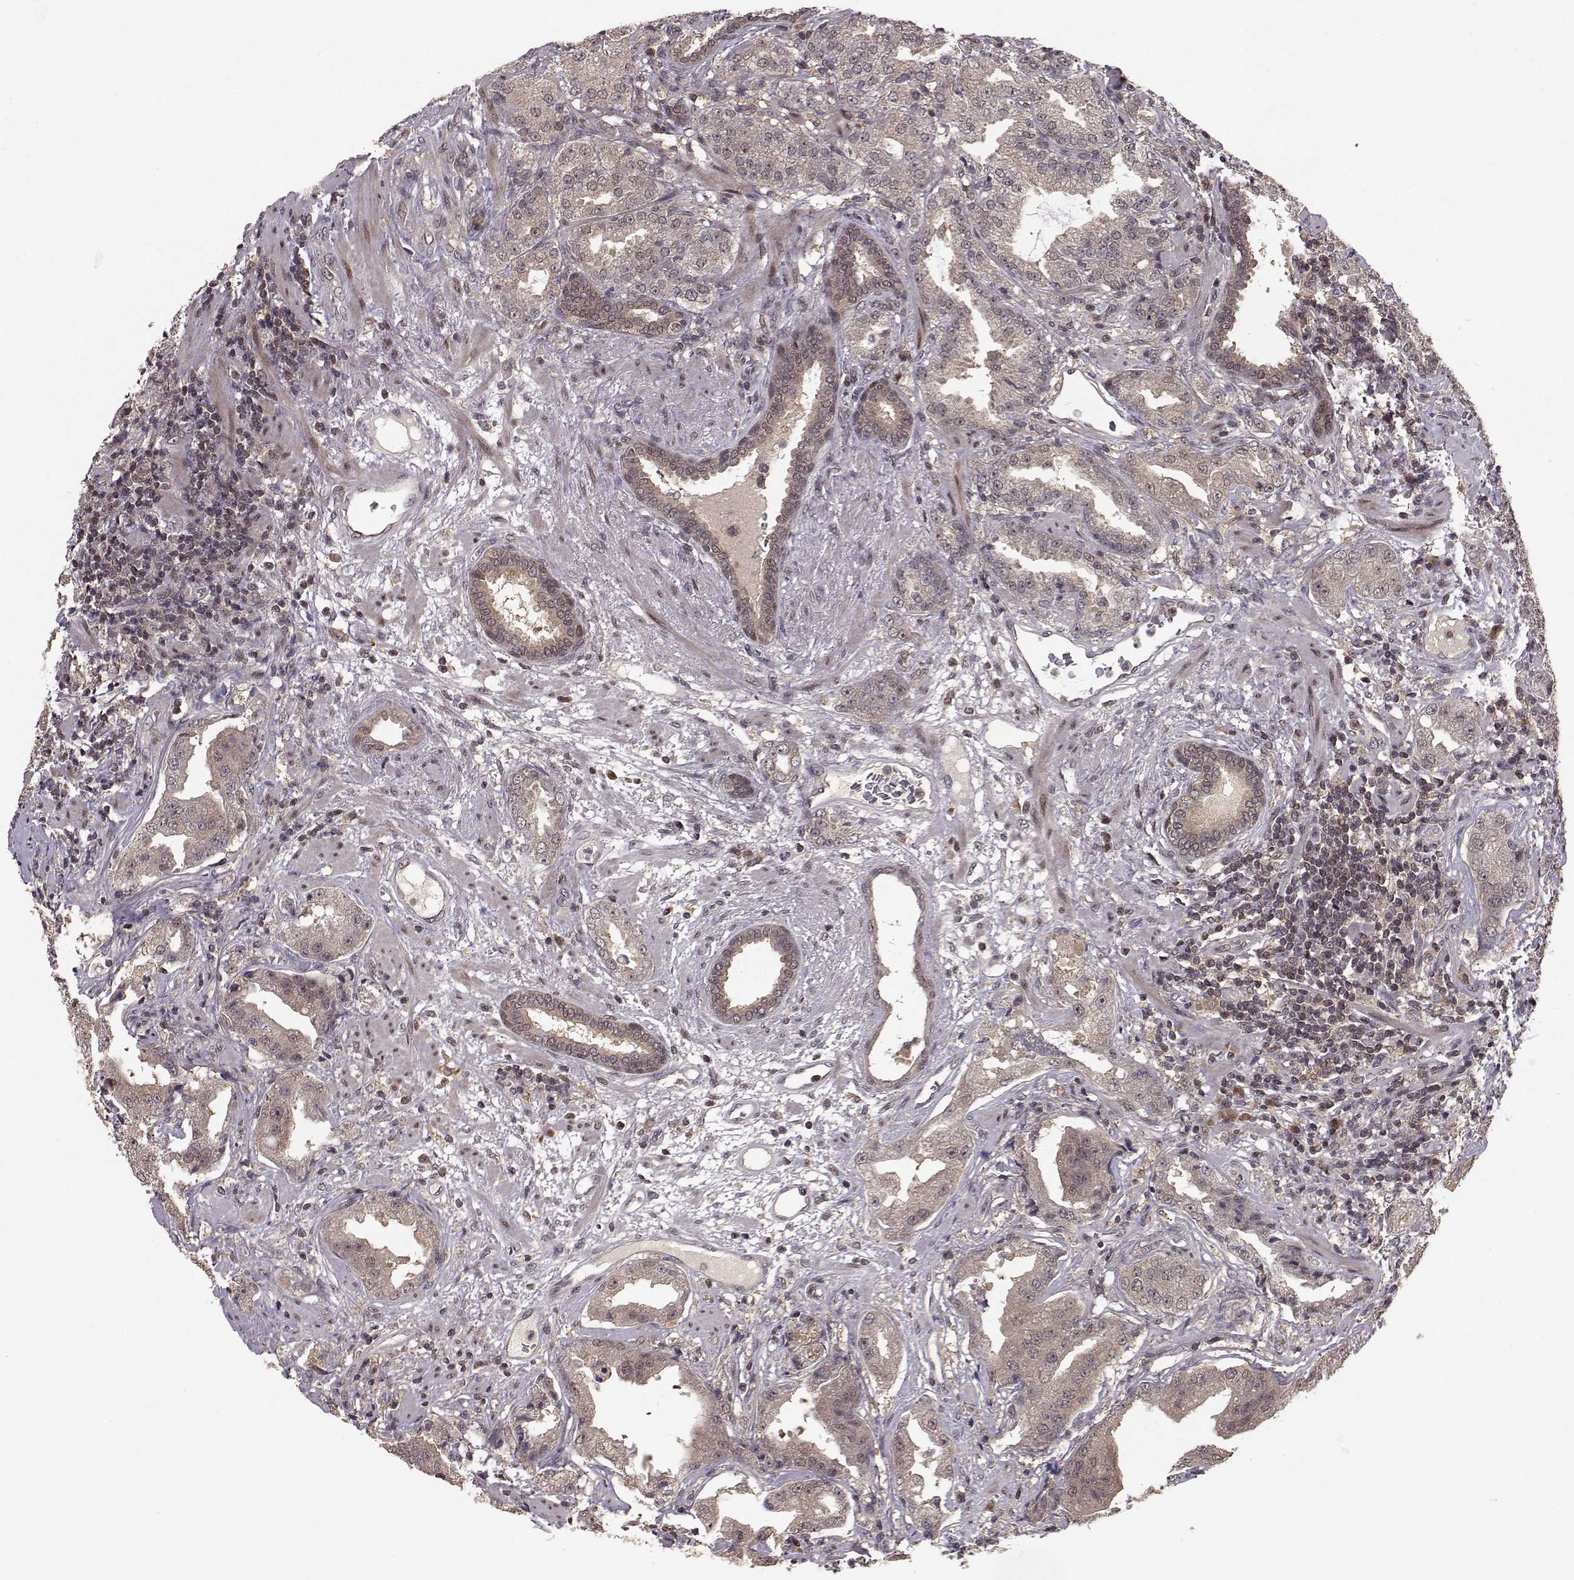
{"staining": {"intensity": "moderate", "quantity": ">75%", "location": "cytoplasmic/membranous"}, "tissue": "prostate cancer", "cell_type": "Tumor cells", "image_type": "cancer", "snomed": [{"axis": "morphology", "description": "Adenocarcinoma, Low grade"}, {"axis": "topography", "description": "Prostate"}], "caption": "The micrograph shows staining of prostate cancer, revealing moderate cytoplasmic/membranous protein expression (brown color) within tumor cells.", "gene": "PLEKHG3", "patient": {"sex": "male", "age": 62}}